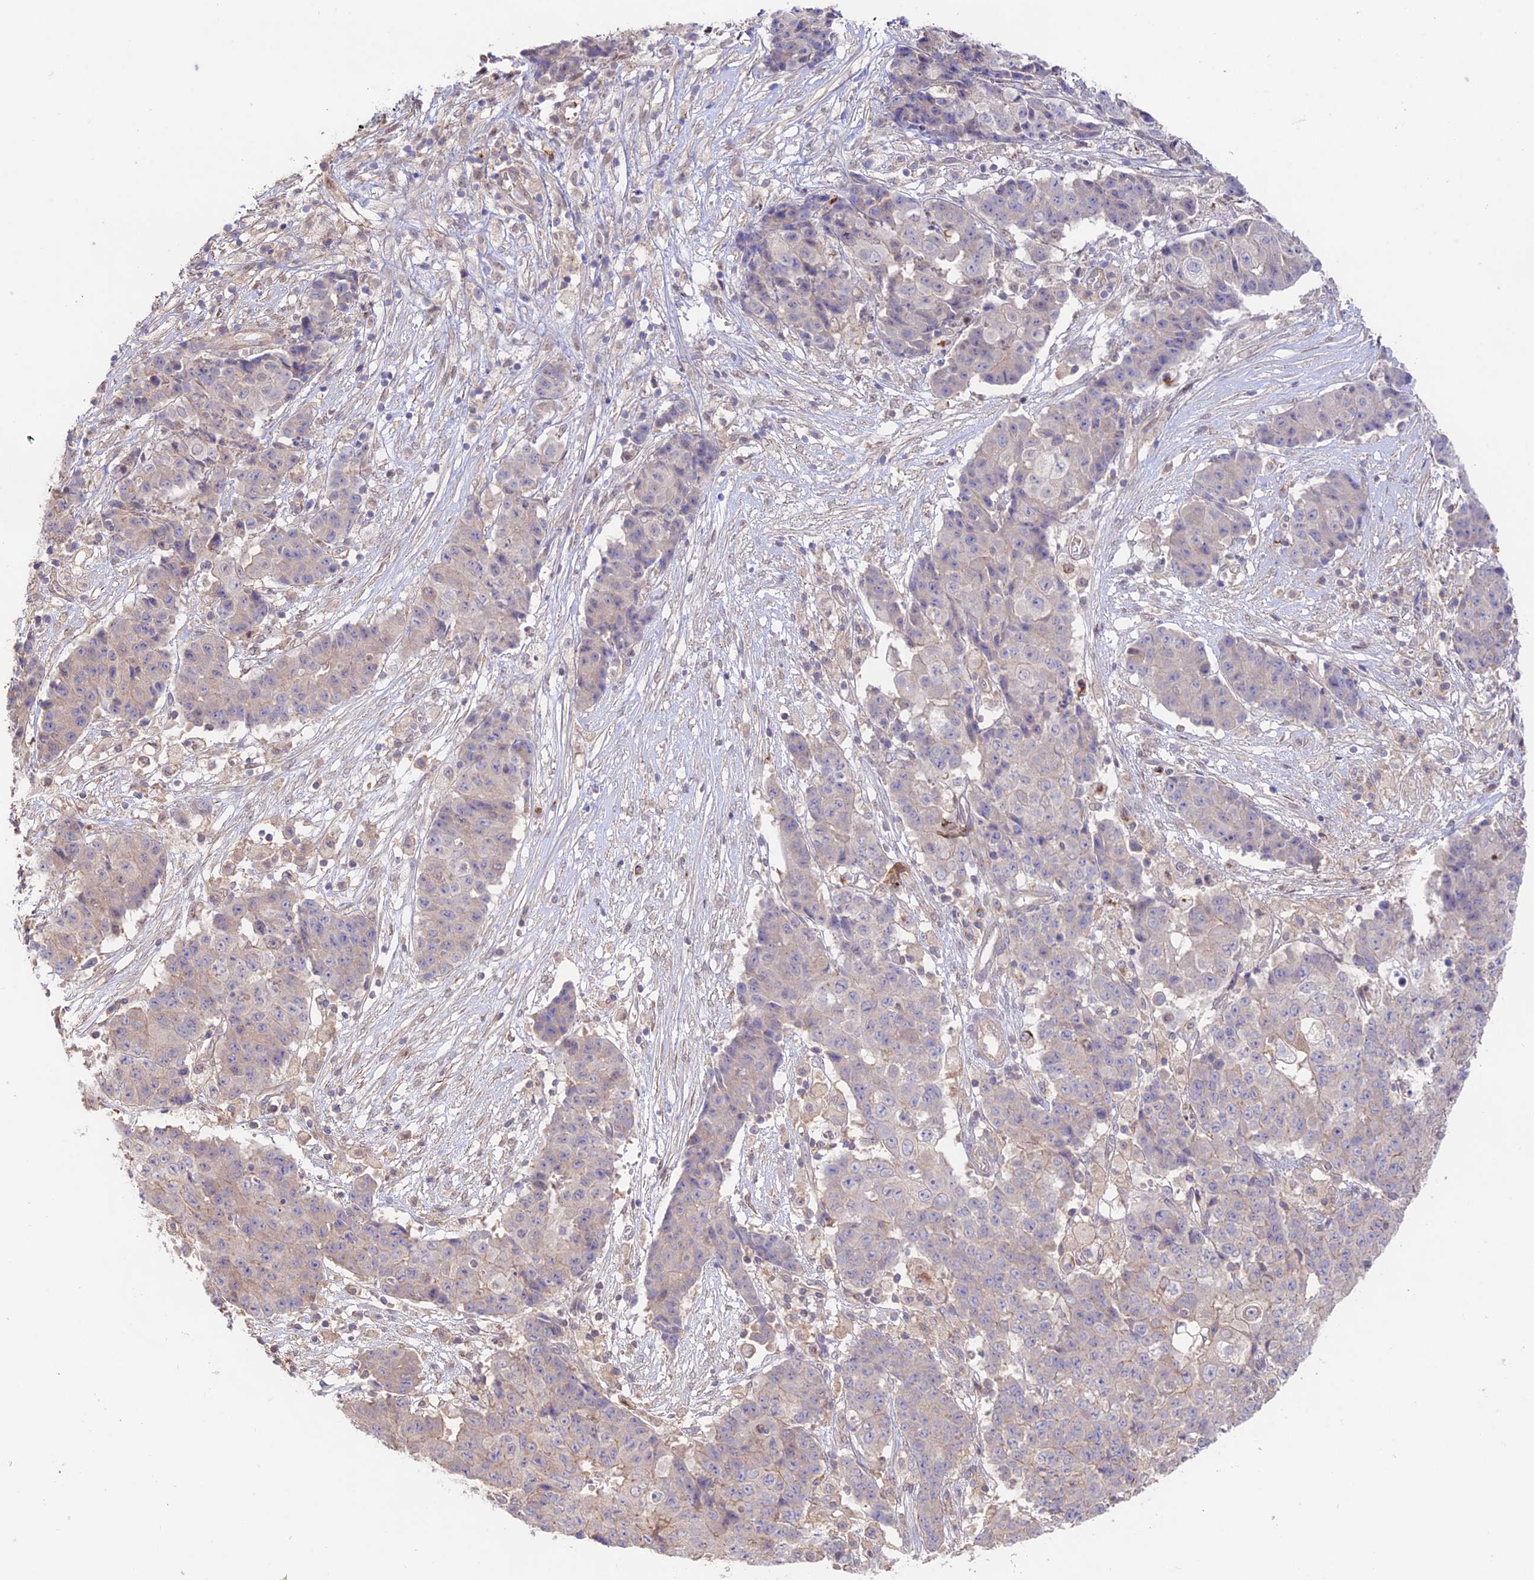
{"staining": {"intensity": "weak", "quantity": "<25%", "location": "cytoplasmic/membranous"}, "tissue": "ovarian cancer", "cell_type": "Tumor cells", "image_type": "cancer", "snomed": [{"axis": "morphology", "description": "Carcinoma, endometroid"}, {"axis": "topography", "description": "Ovary"}], "caption": "Immunohistochemical staining of ovarian cancer (endometroid carcinoma) shows no significant staining in tumor cells.", "gene": "CLCF1", "patient": {"sex": "female", "age": 42}}